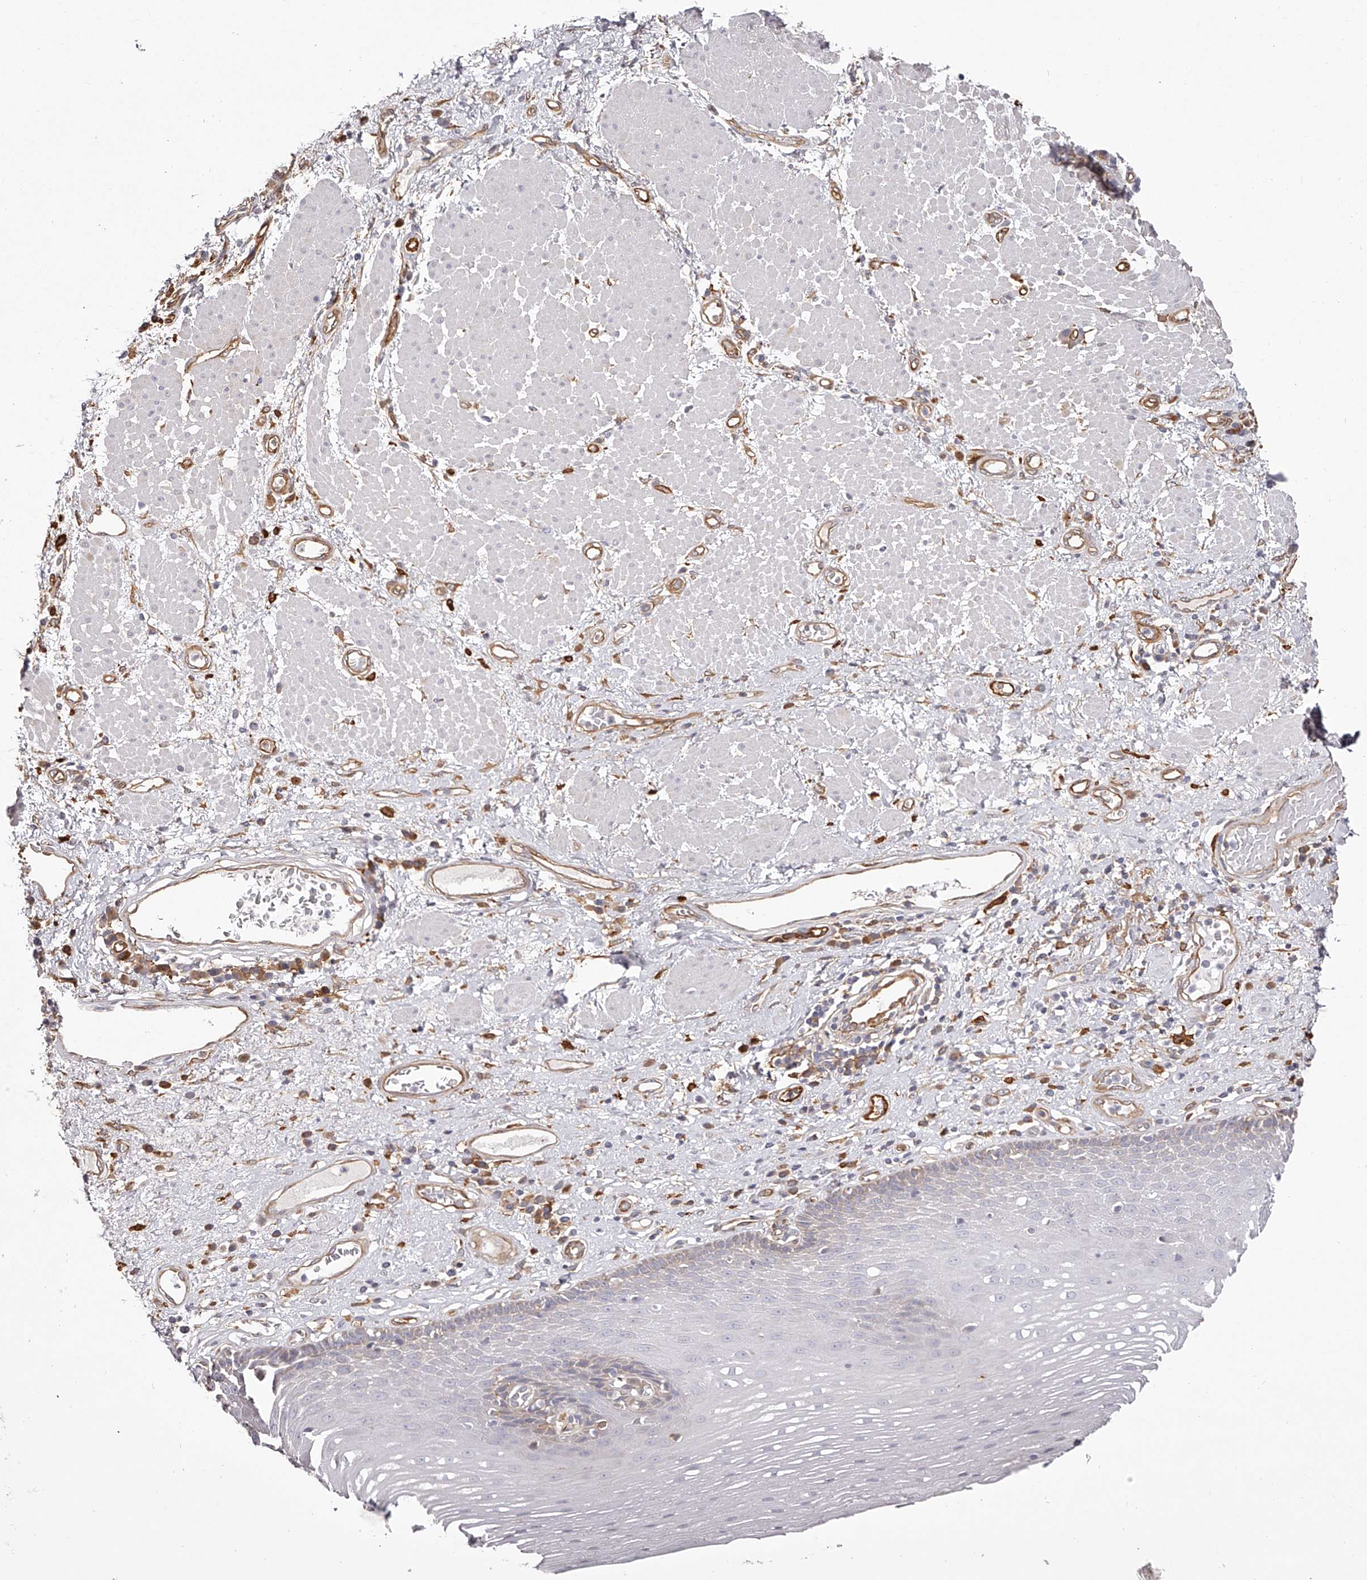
{"staining": {"intensity": "moderate", "quantity": "<25%", "location": "cytoplasmic/membranous"}, "tissue": "esophagus", "cell_type": "Squamous epithelial cells", "image_type": "normal", "snomed": [{"axis": "morphology", "description": "Normal tissue, NOS"}, {"axis": "morphology", "description": "Adenocarcinoma, NOS"}, {"axis": "topography", "description": "Esophagus"}], "caption": "Brown immunohistochemical staining in normal human esophagus demonstrates moderate cytoplasmic/membranous positivity in about <25% of squamous epithelial cells.", "gene": "LAP3", "patient": {"sex": "male", "age": 62}}